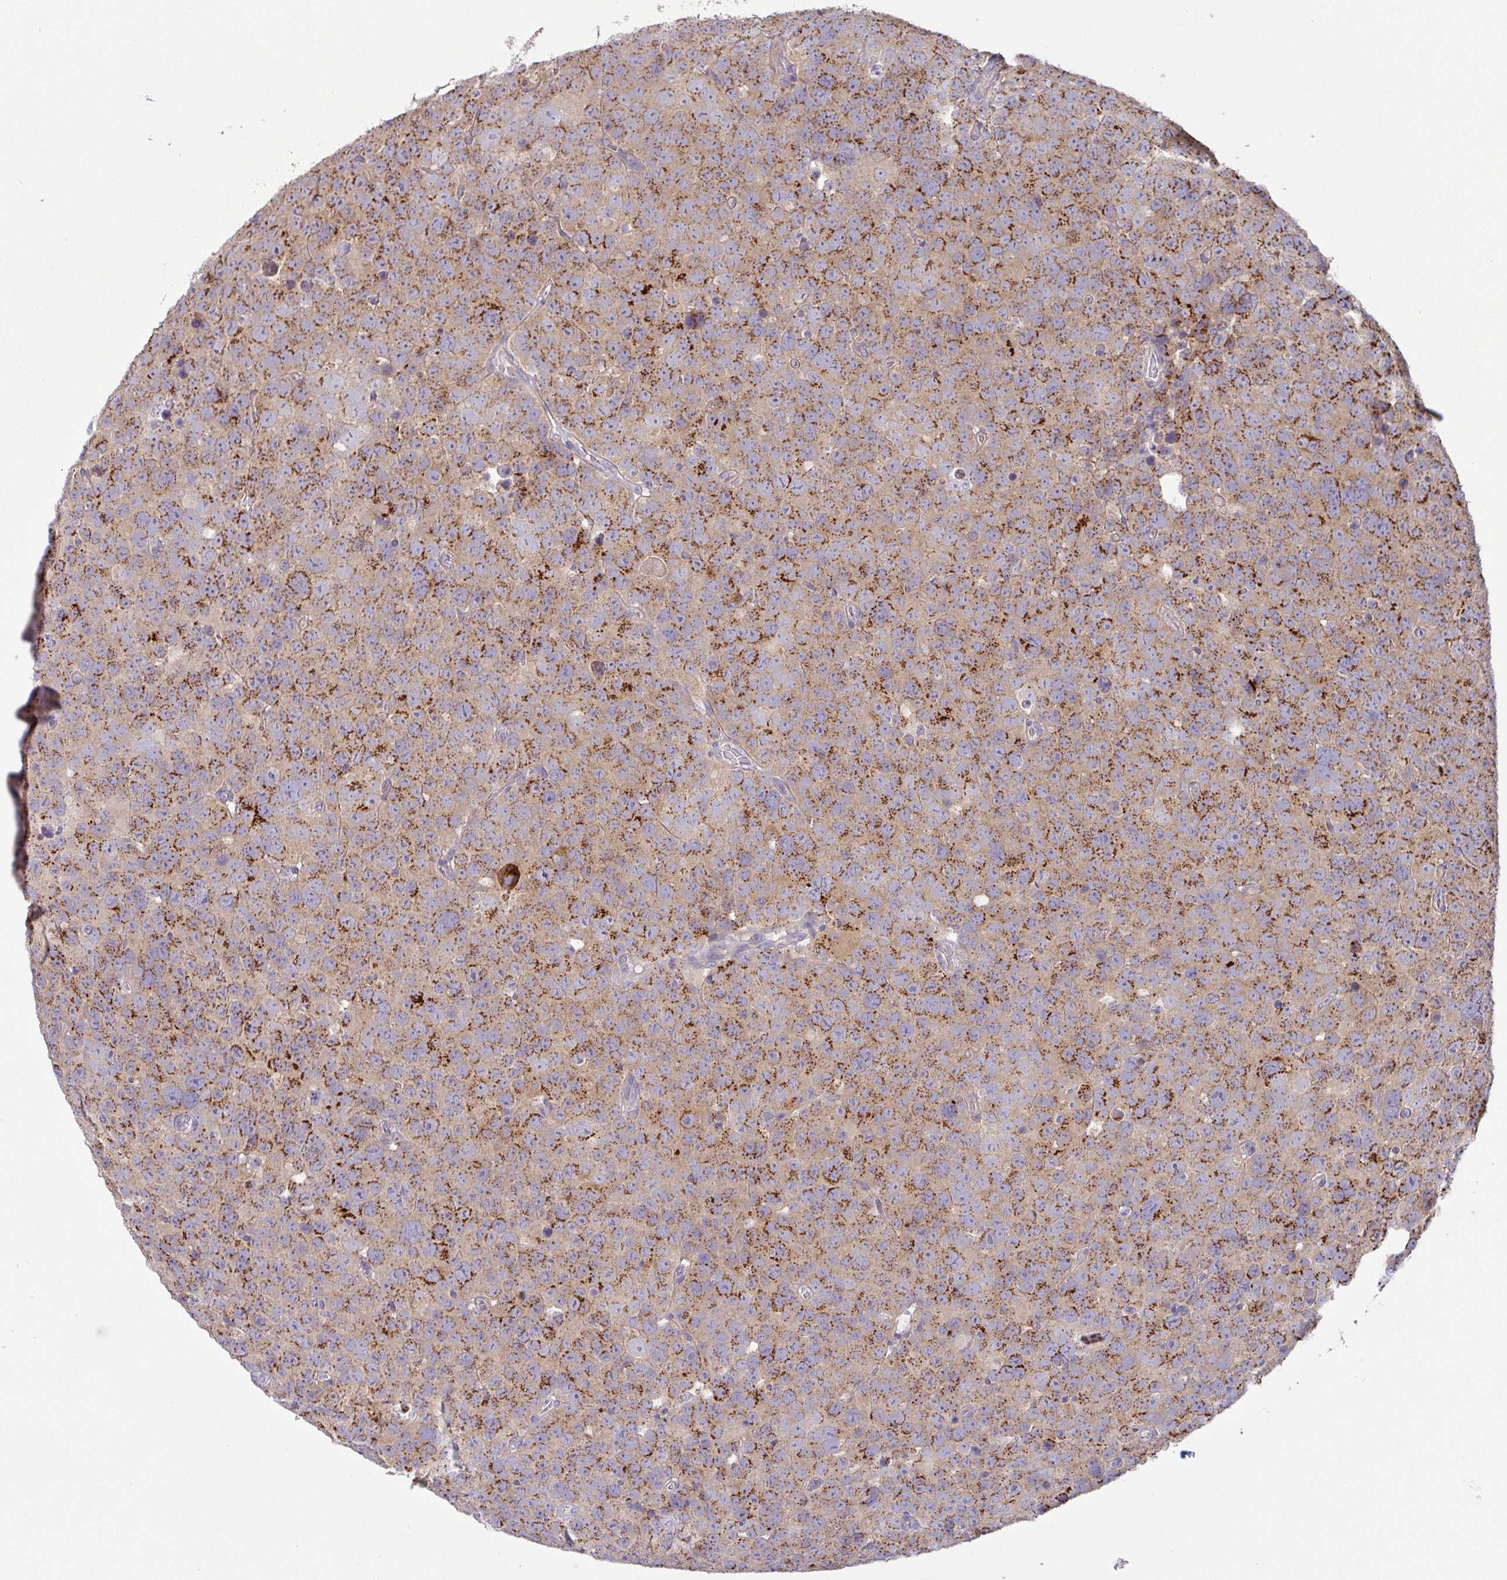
{"staining": {"intensity": "strong", "quantity": "25%-75%", "location": "cytoplasmic/membranous"}, "tissue": "testis cancer", "cell_type": "Tumor cells", "image_type": "cancer", "snomed": [{"axis": "morphology", "description": "Seminoma, NOS"}, {"axis": "topography", "description": "Testis"}], "caption": "Protein positivity by immunohistochemistry (IHC) shows strong cytoplasmic/membranous expression in approximately 25%-75% of tumor cells in testis cancer (seminoma).", "gene": "GALNT12", "patient": {"sex": "male", "age": 71}}